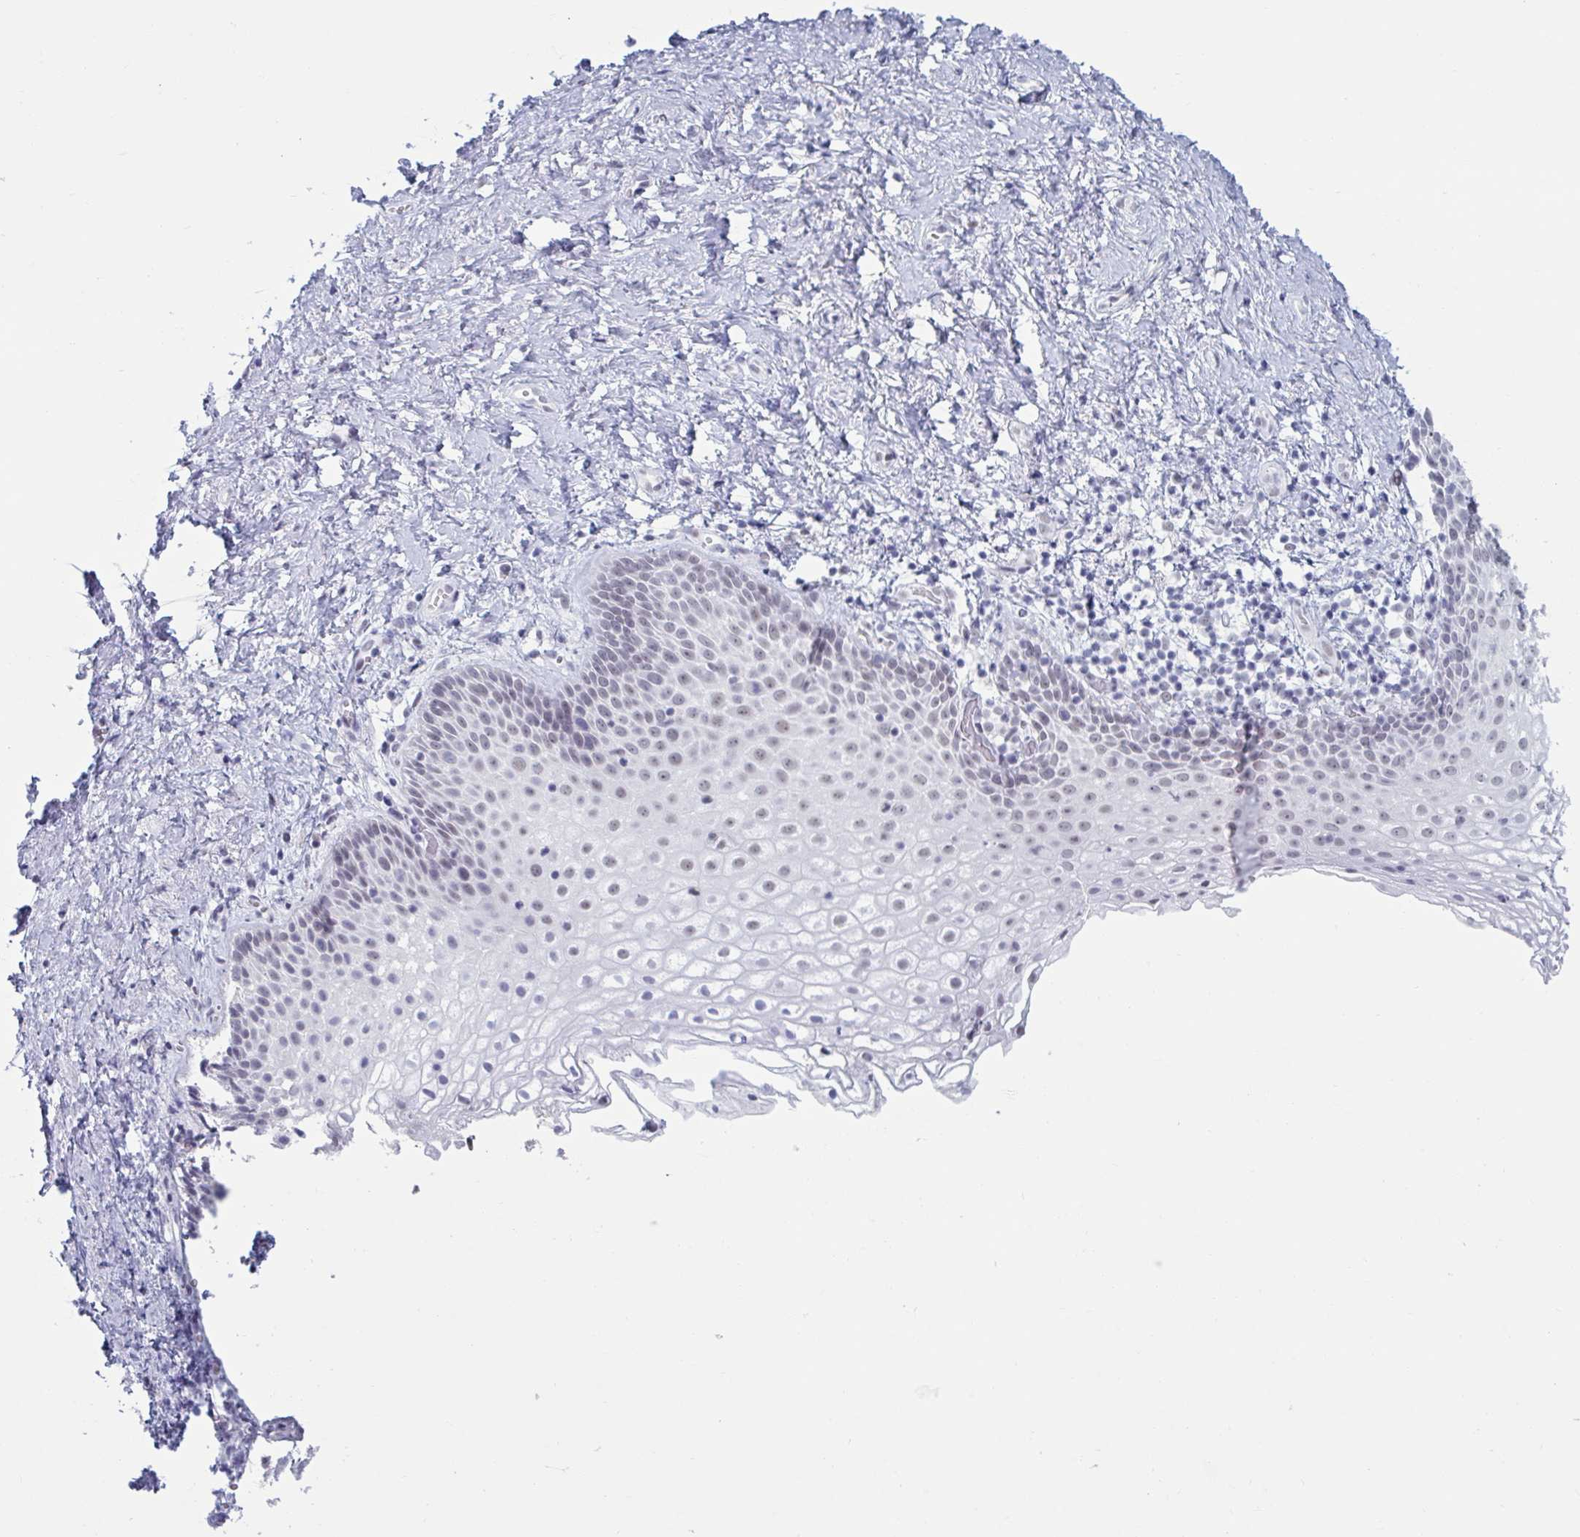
{"staining": {"intensity": "negative", "quantity": "none", "location": "none"}, "tissue": "vagina", "cell_type": "Squamous epithelial cells", "image_type": "normal", "snomed": [{"axis": "morphology", "description": "Normal tissue, NOS"}, {"axis": "topography", "description": "Vagina"}], "caption": "The image demonstrates no staining of squamous epithelial cells in normal vagina.", "gene": "MSMB", "patient": {"sex": "female", "age": 61}}